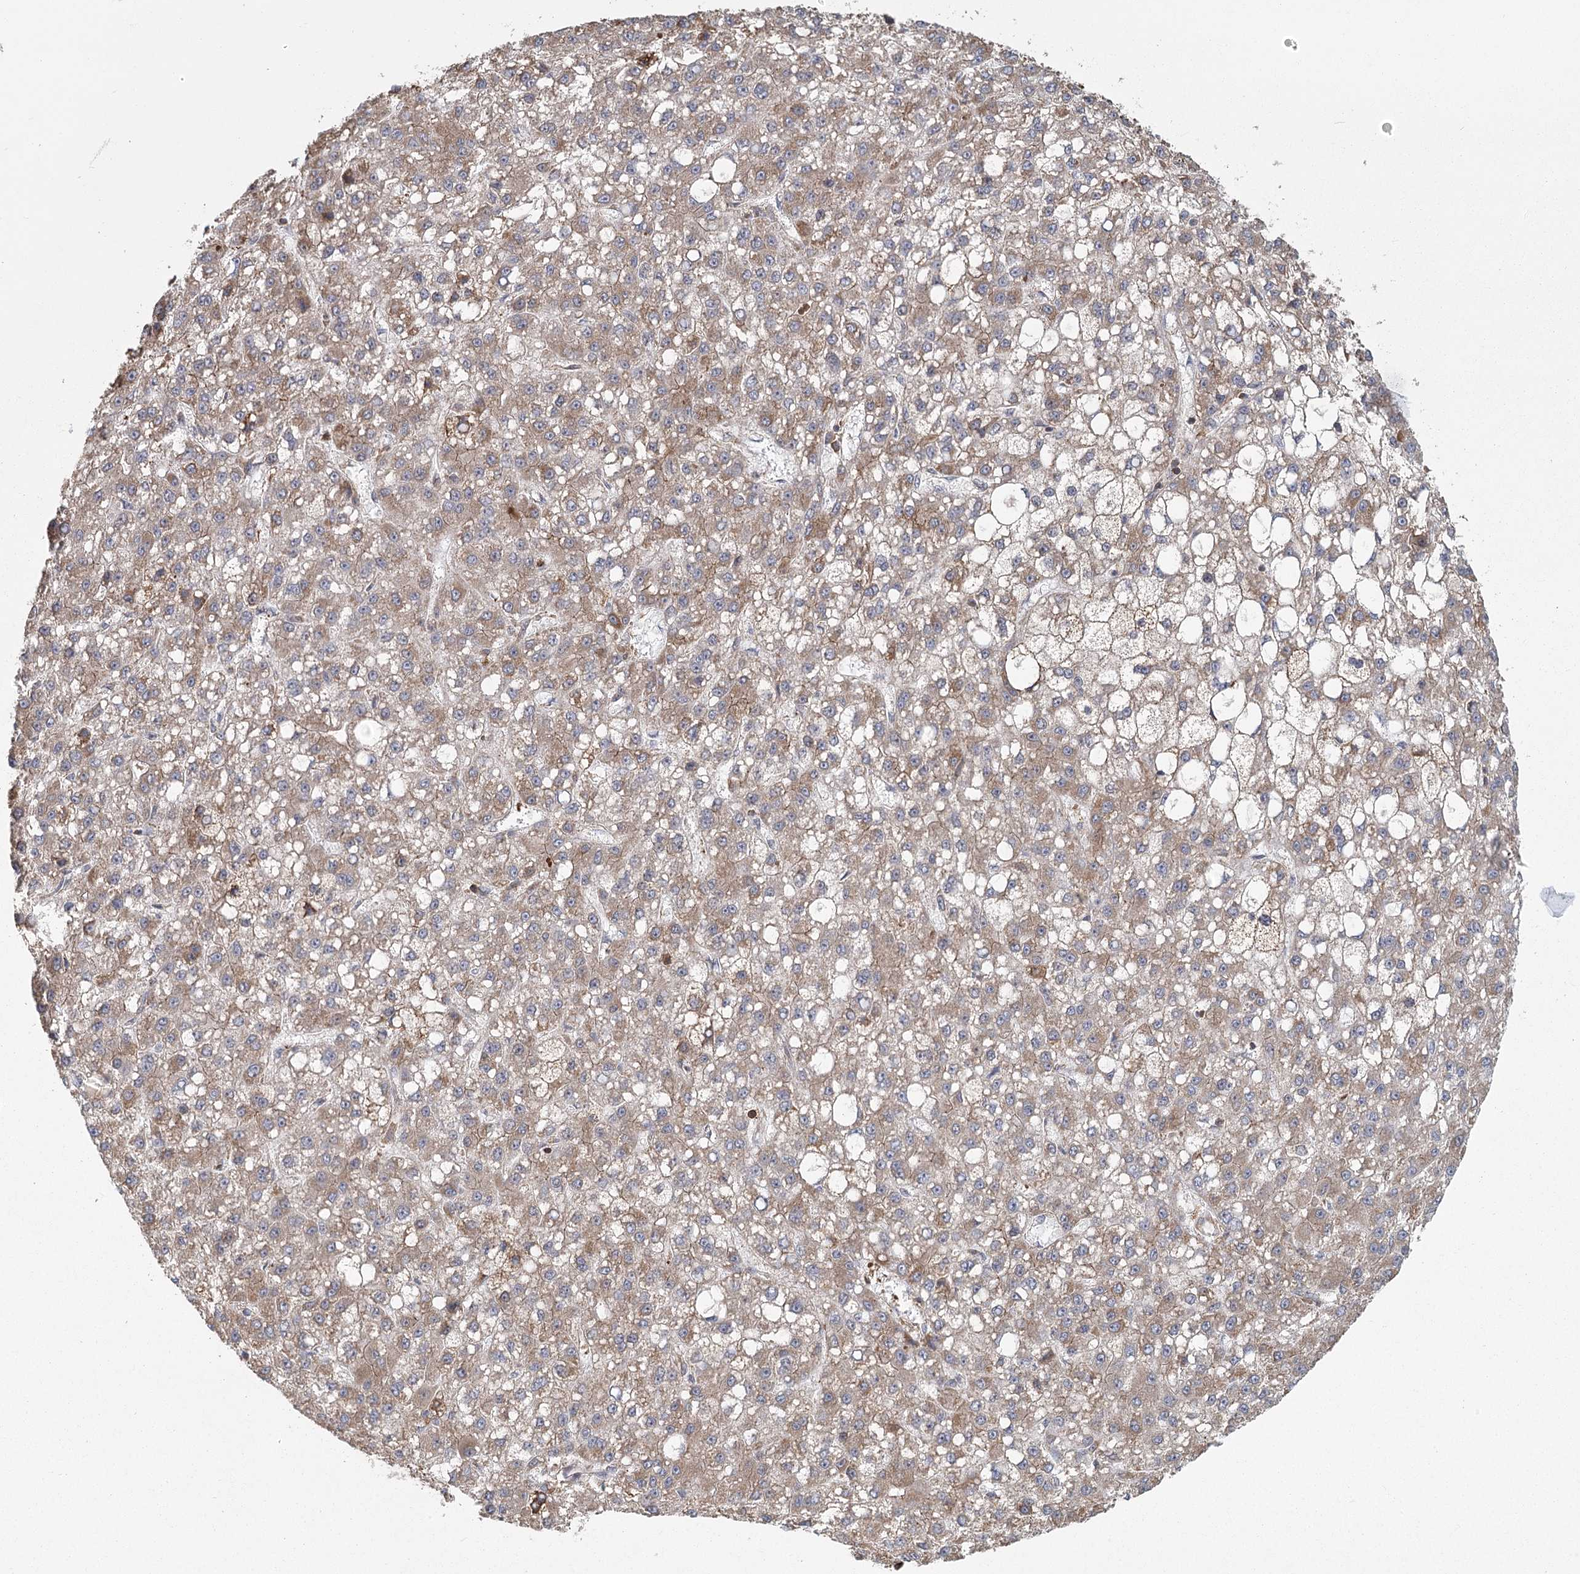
{"staining": {"intensity": "weak", "quantity": ">75%", "location": "cytoplasmic/membranous"}, "tissue": "liver cancer", "cell_type": "Tumor cells", "image_type": "cancer", "snomed": [{"axis": "morphology", "description": "Carcinoma, Hepatocellular, NOS"}, {"axis": "topography", "description": "Liver"}], "caption": "This image exhibits liver cancer (hepatocellular carcinoma) stained with IHC to label a protein in brown. The cytoplasmic/membranous of tumor cells show weak positivity for the protein. Nuclei are counter-stained blue.", "gene": "PLEKHA7", "patient": {"sex": "male", "age": 67}}